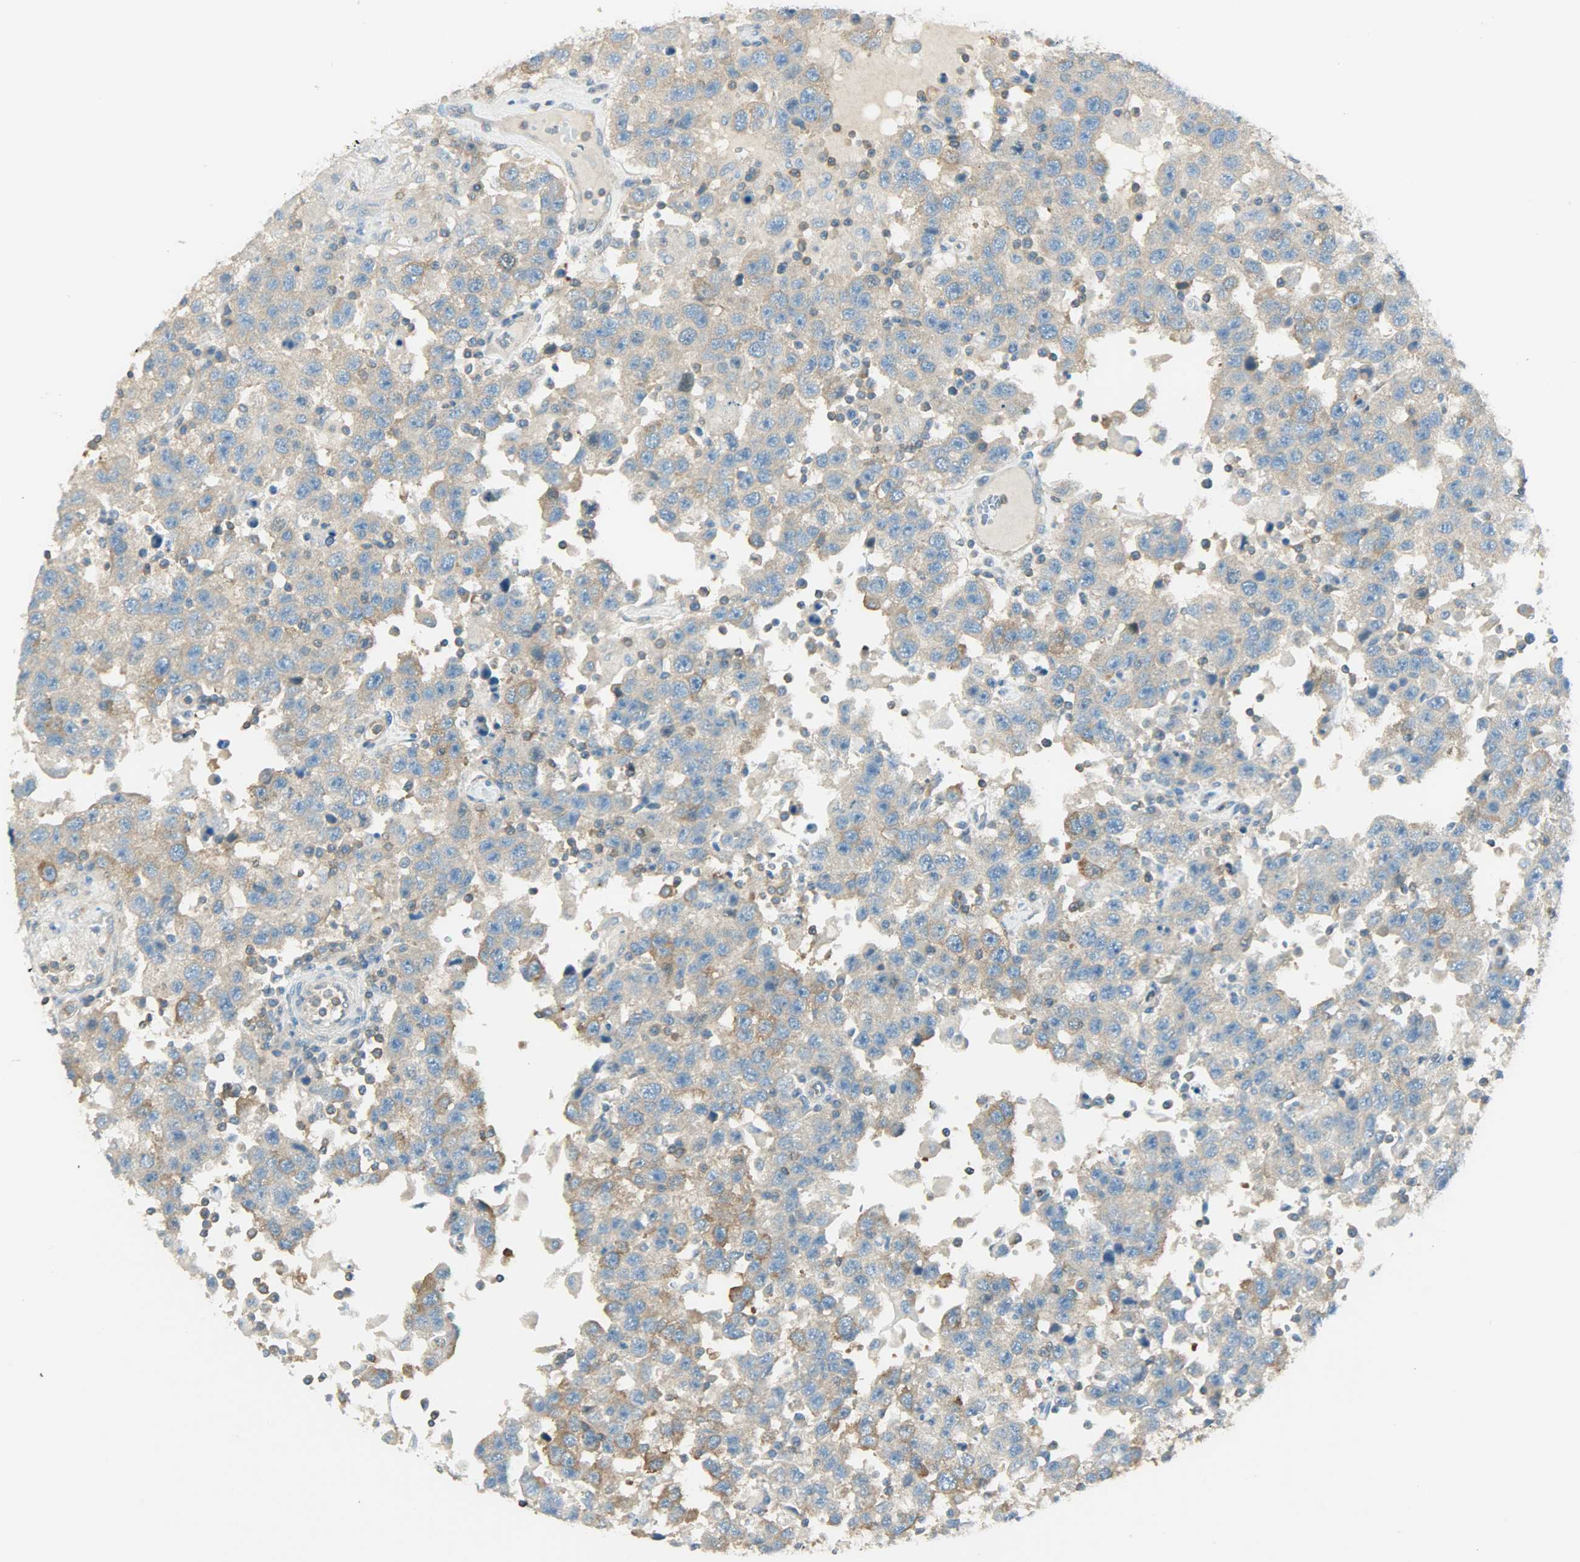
{"staining": {"intensity": "weak", "quantity": ">75%", "location": "cytoplasmic/membranous"}, "tissue": "testis cancer", "cell_type": "Tumor cells", "image_type": "cancer", "snomed": [{"axis": "morphology", "description": "Seminoma, NOS"}, {"axis": "topography", "description": "Testis"}], "caption": "Immunohistochemistry (DAB (3,3'-diaminobenzidine)) staining of testis cancer (seminoma) displays weak cytoplasmic/membranous protein positivity in about >75% of tumor cells. Using DAB (brown) and hematoxylin (blue) stains, captured at high magnification using brightfield microscopy.", "gene": "TSC22D2", "patient": {"sex": "male", "age": 41}}